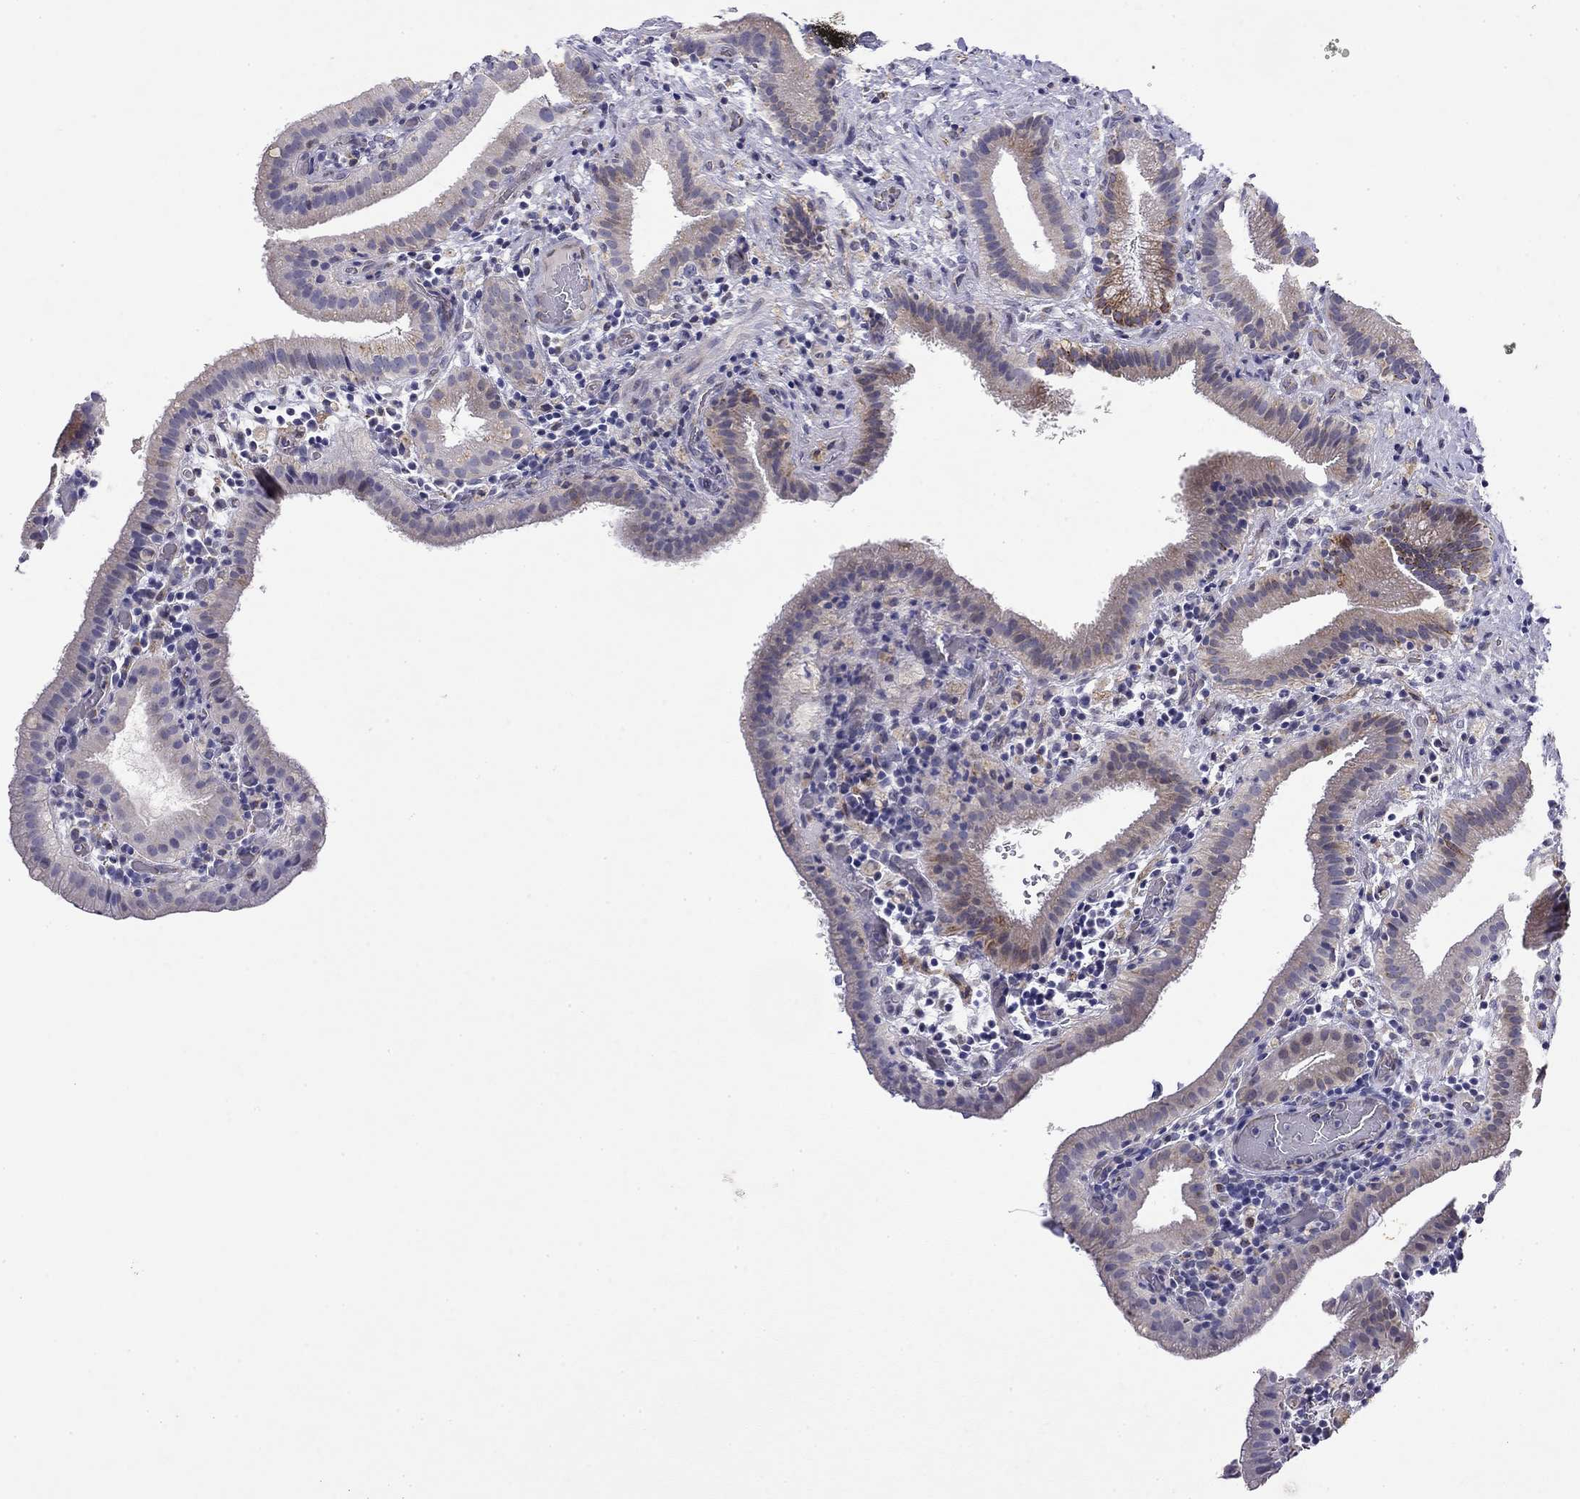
{"staining": {"intensity": "moderate", "quantity": "<25%", "location": "cytoplasmic/membranous"}, "tissue": "gallbladder", "cell_type": "Glandular cells", "image_type": "normal", "snomed": [{"axis": "morphology", "description": "Normal tissue, NOS"}, {"axis": "topography", "description": "Gallbladder"}], "caption": "Brown immunohistochemical staining in normal gallbladder reveals moderate cytoplasmic/membranous expression in approximately <25% of glandular cells.", "gene": "RTL1", "patient": {"sex": "male", "age": 62}}